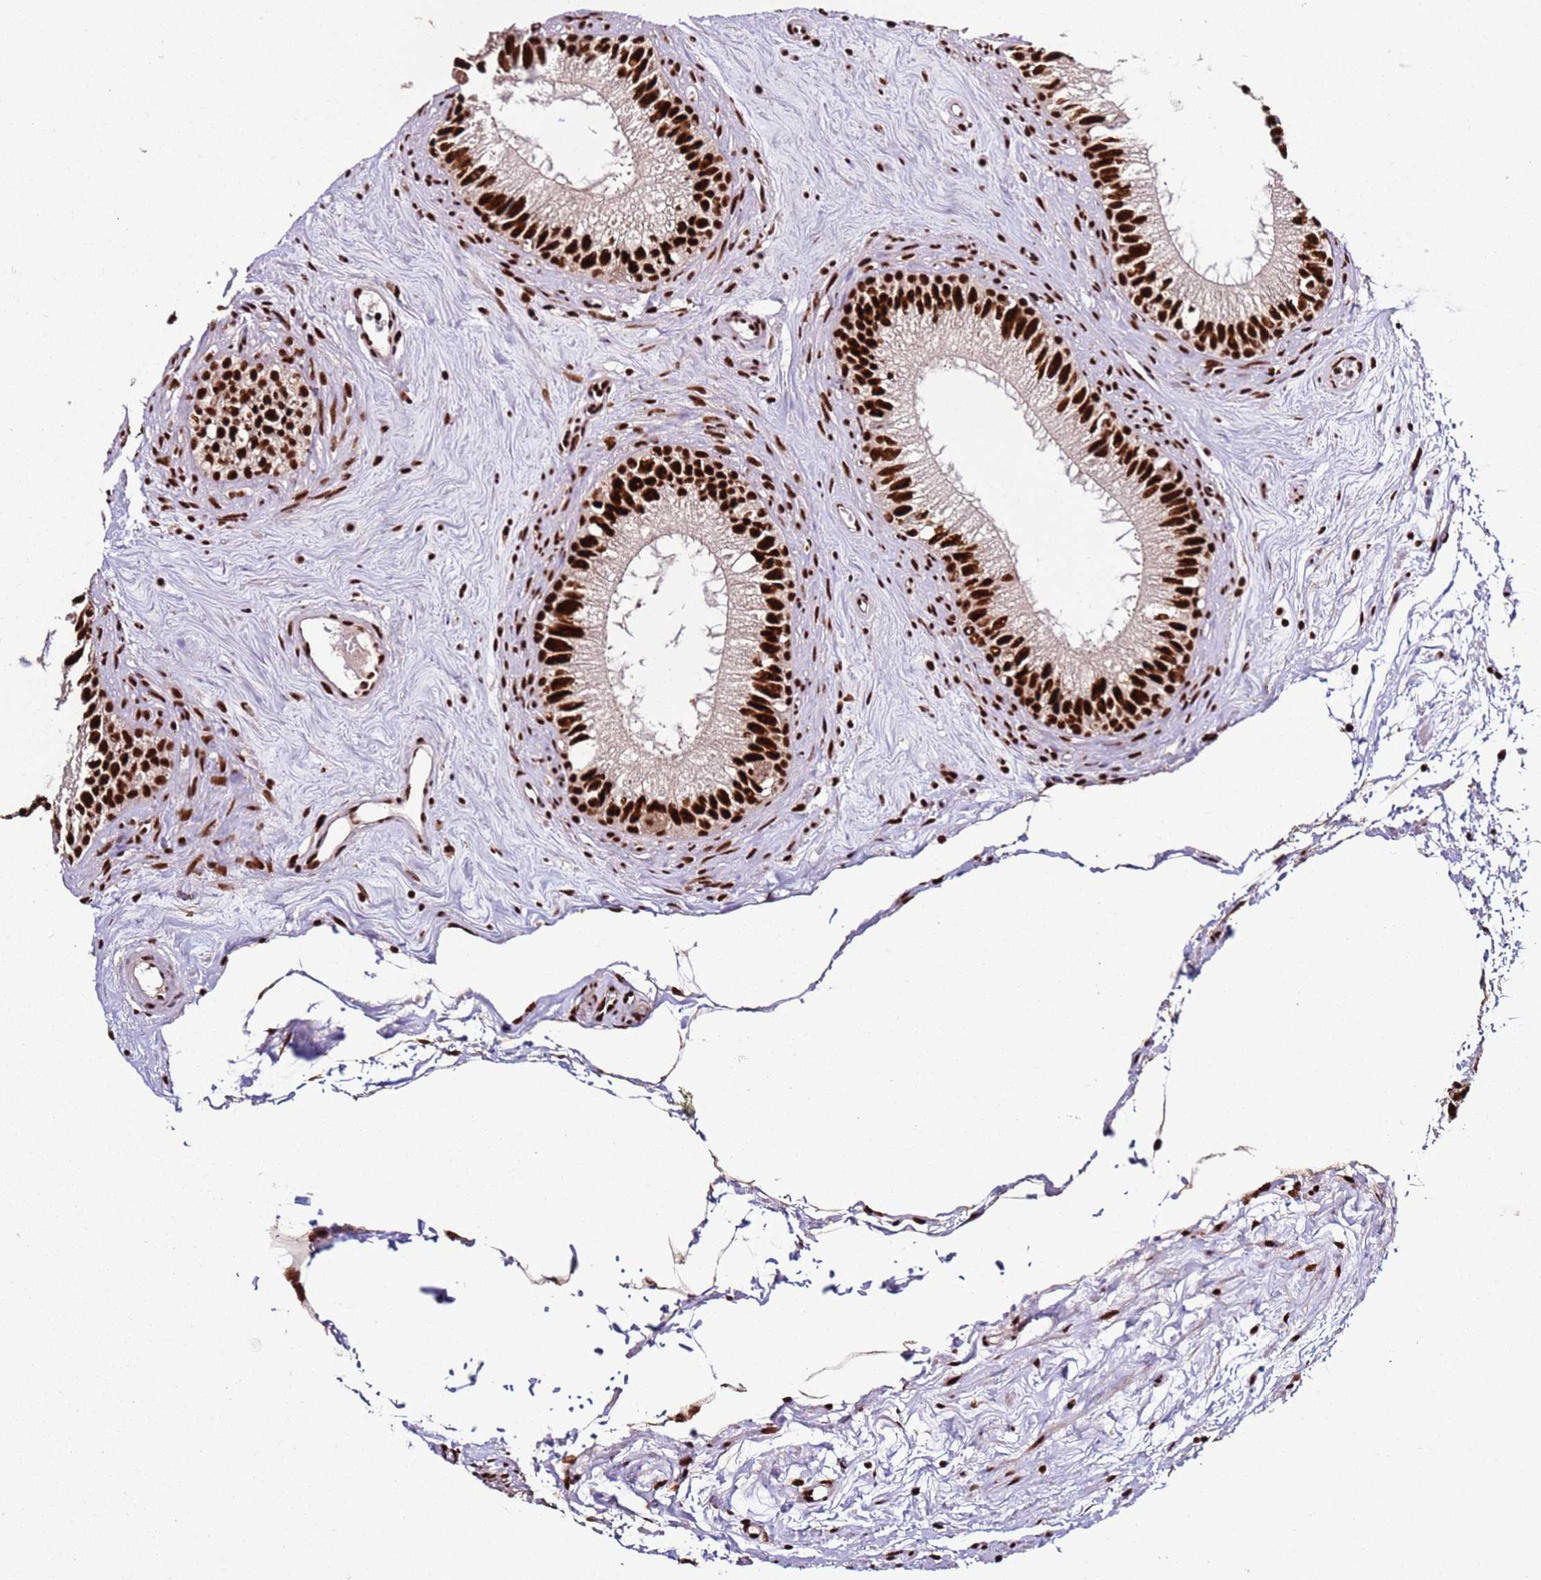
{"staining": {"intensity": "strong", "quantity": ">75%", "location": "nuclear"}, "tissue": "epididymis", "cell_type": "Glandular cells", "image_type": "normal", "snomed": [{"axis": "morphology", "description": "Normal tissue, NOS"}, {"axis": "topography", "description": "Epididymis"}], "caption": "IHC (DAB (3,3'-diaminobenzidine)) staining of unremarkable human epididymis displays strong nuclear protein expression in approximately >75% of glandular cells. (DAB (3,3'-diaminobenzidine) IHC, brown staining for protein, blue staining for nuclei).", "gene": "C6orf226", "patient": {"sex": "male", "age": 71}}